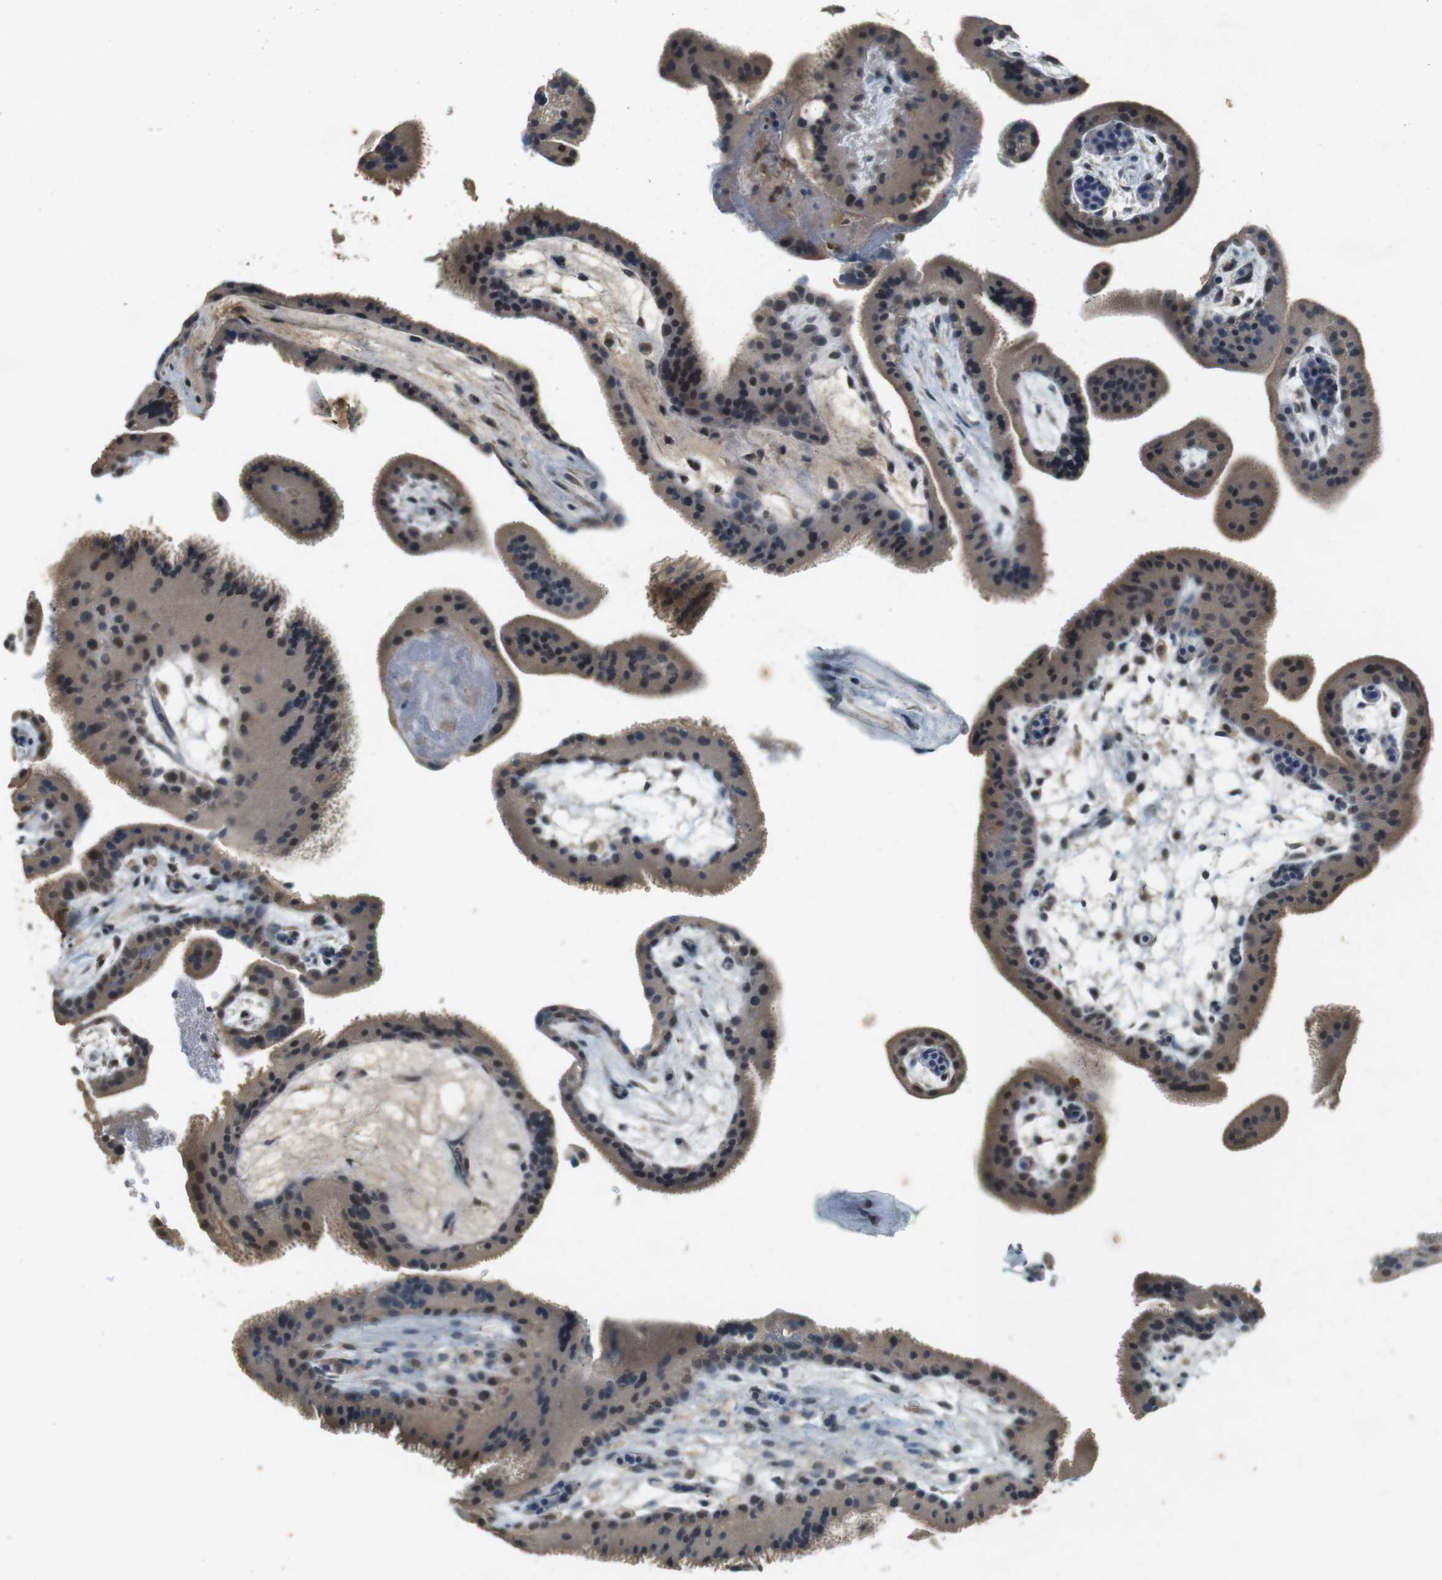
{"staining": {"intensity": "weak", "quantity": ">75%", "location": "cytoplasmic/membranous"}, "tissue": "placenta", "cell_type": "Trophoblastic cells", "image_type": "normal", "snomed": [{"axis": "morphology", "description": "Normal tissue, NOS"}, {"axis": "topography", "description": "Placenta"}], "caption": "Protein staining of unremarkable placenta reveals weak cytoplasmic/membranous positivity in approximately >75% of trophoblastic cells.", "gene": "CDK14", "patient": {"sex": "female", "age": 19}}